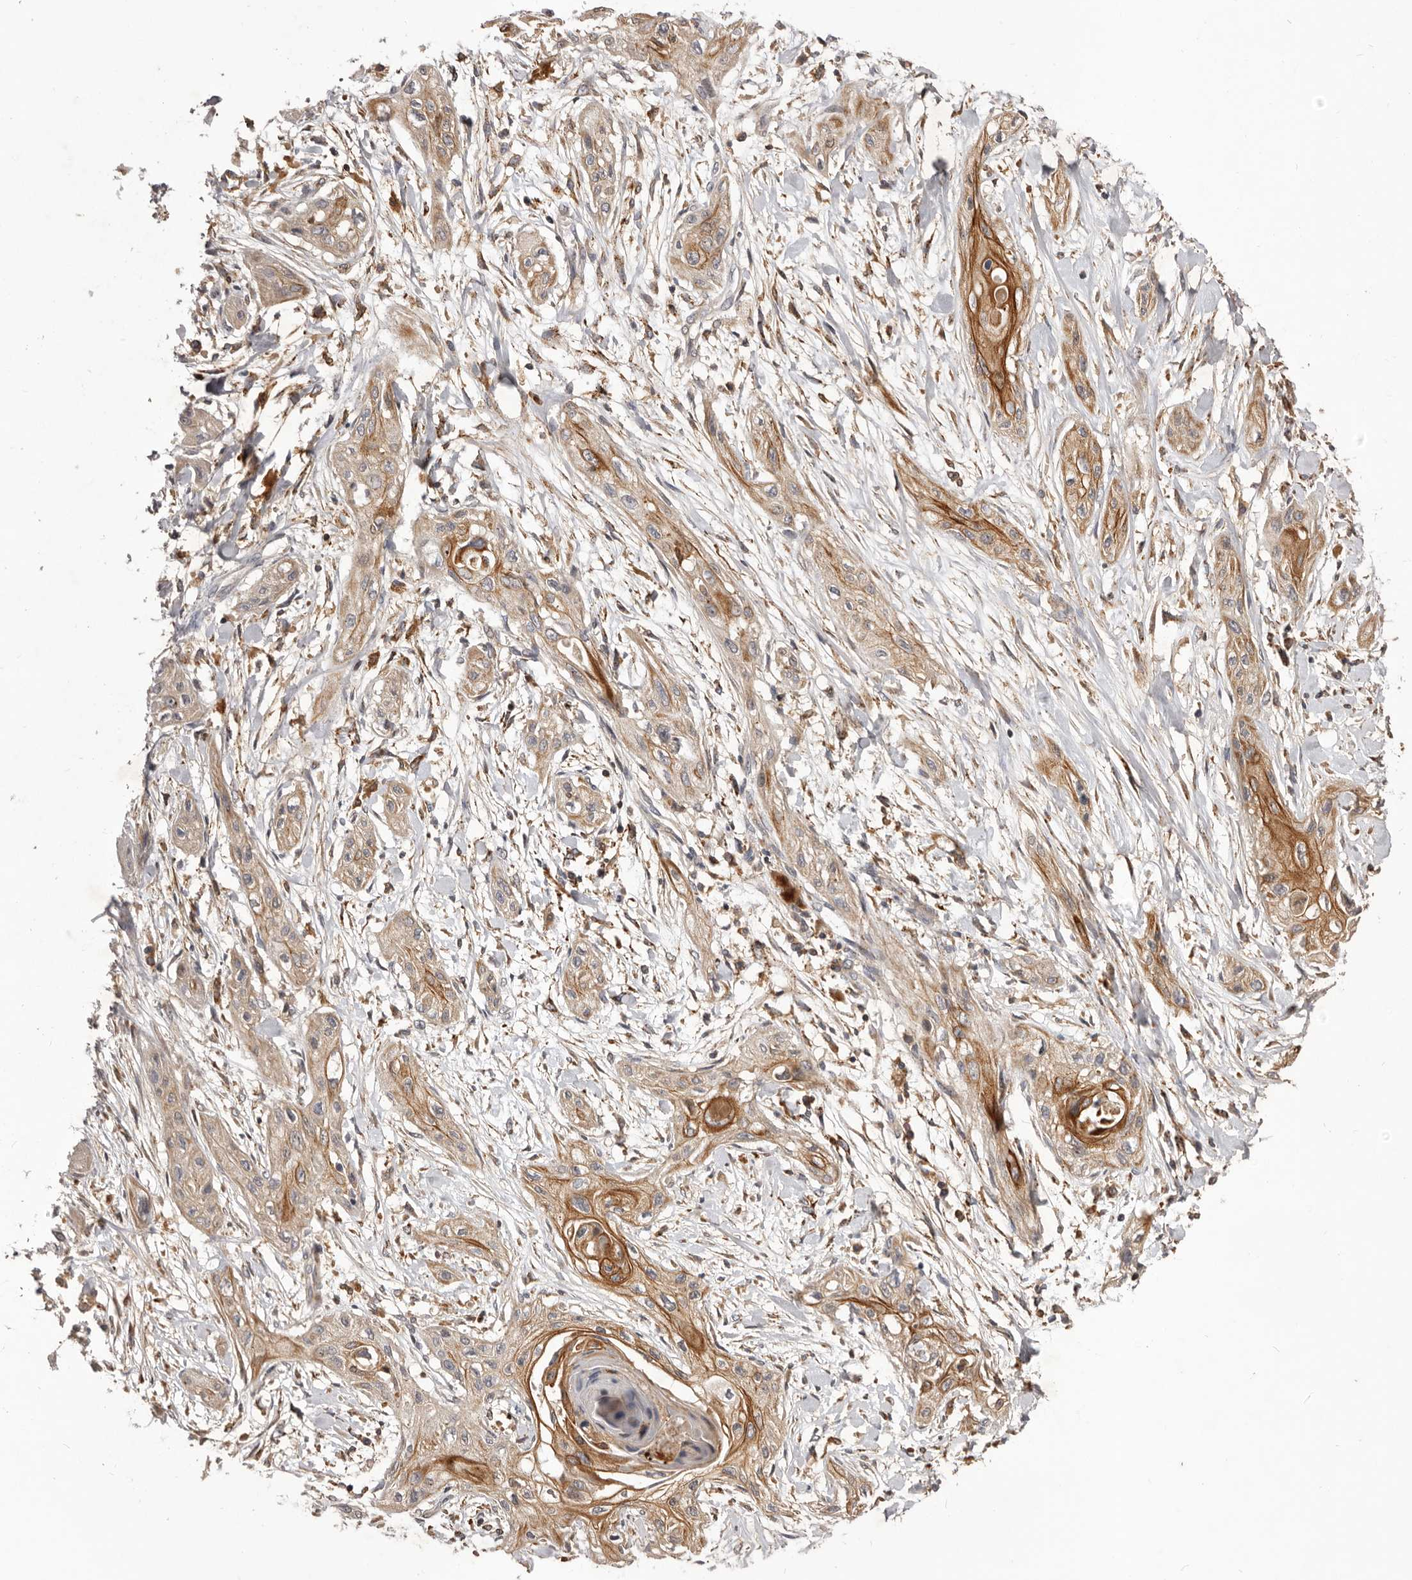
{"staining": {"intensity": "moderate", "quantity": ">75%", "location": "cytoplasmic/membranous"}, "tissue": "lung cancer", "cell_type": "Tumor cells", "image_type": "cancer", "snomed": [{"axis": "morphology", "description": "Squamous cell carcinoma, NOS"}, {"axis": "topography", "description": "Lung"}], "caption": "Lung squamous cell carcinoma was stained to show a protein in brown. There is medium levels of moderate cytoplasmic/membranous staining in approximately >75% of tumor cells. (brown staining indicates protein expression, while blue staining denotes nuclei).", "gene": "GLIPR2", "patient": {"sex": "female", "age": 47}}